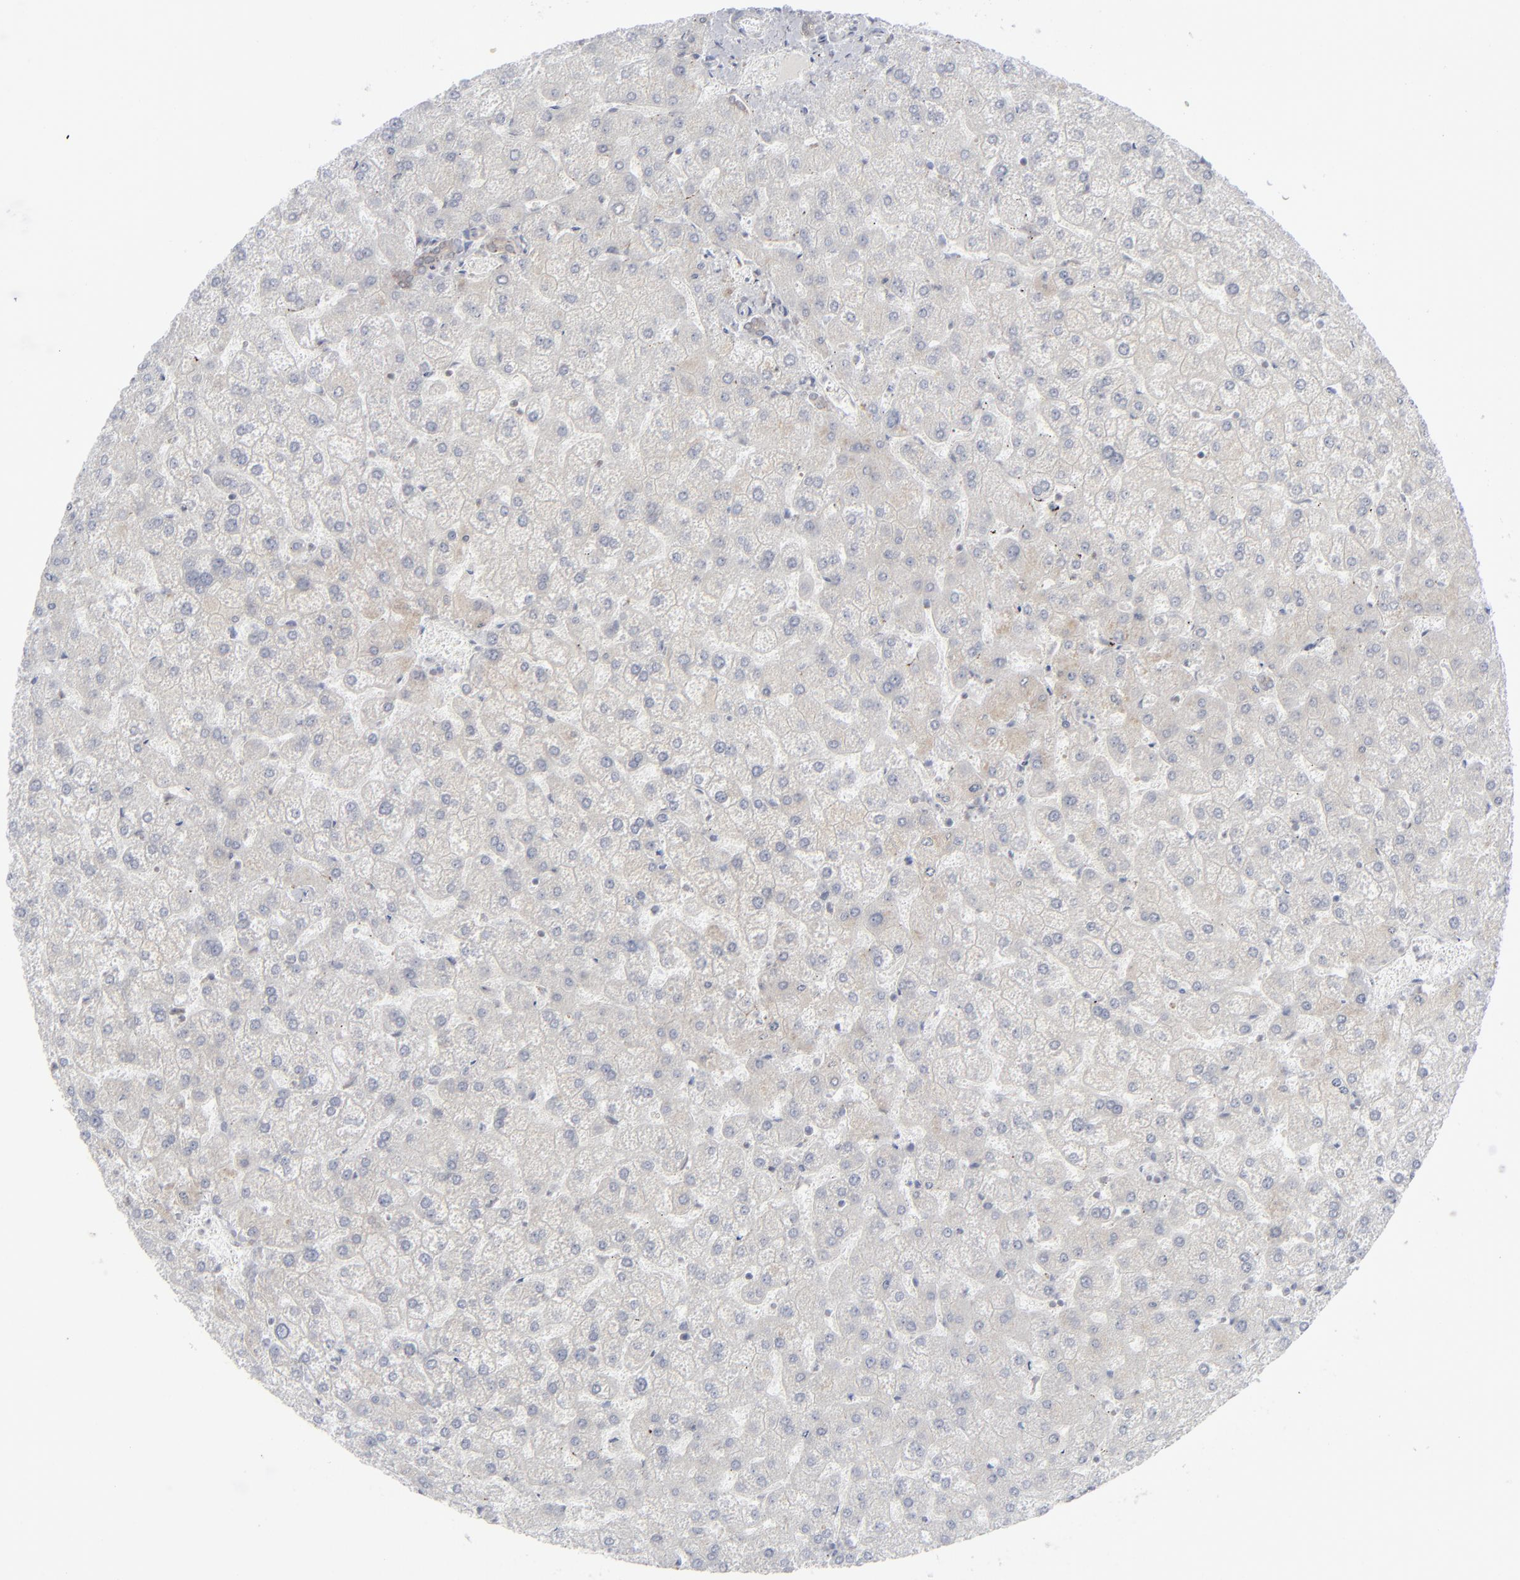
{"staining": {"intensity": "negative", "quantity": "none", "location": "none"}, "tissue": "liver", "cell_type": "Cholangiocytes", "image_type": "normal", "snomed": [{"axis": "morphology", "description": "Normal tissue, NOS"}, {"axis": "topography", "description": "Liver"}], "caption": "Immunohistochemical staining of unremarkable human liver shows no significant staining in cholangiocytes. (DAB IHC visualized using brightfield microscopy, high magnification).", "gene": "NUP88", "patient": {"sex": "female", "age": 32}}